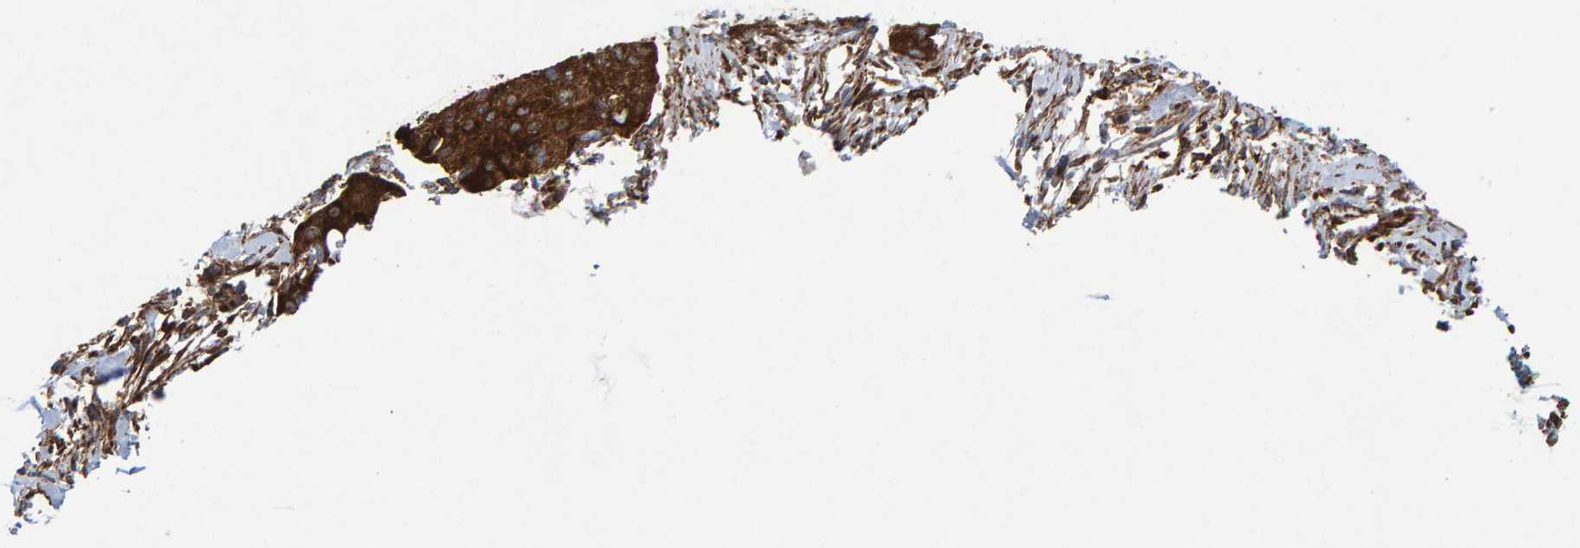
{"staining": {"intensity": "strong", "quantity": ">75%", "location": "cytoplasmic/membranous"}, "tissue": "pancreatic cancer", "cell_type": "Tumor cells", "image_type": "cancer", "snomed": [{"axis": "morphology", "description": "Adenocarcinoma, NOS"}, {"axis": "topography", "description": "Pancreas"}], "caption": "IHC (DAB (3,3'-diaminobenzidine)) staining of human pancreatic cancer reveals strong cytoplasmic/membranous protein staining in about >75% of tumor cells.", "gene": "MVP", "patient": {"sex": "female", "age": 60}}